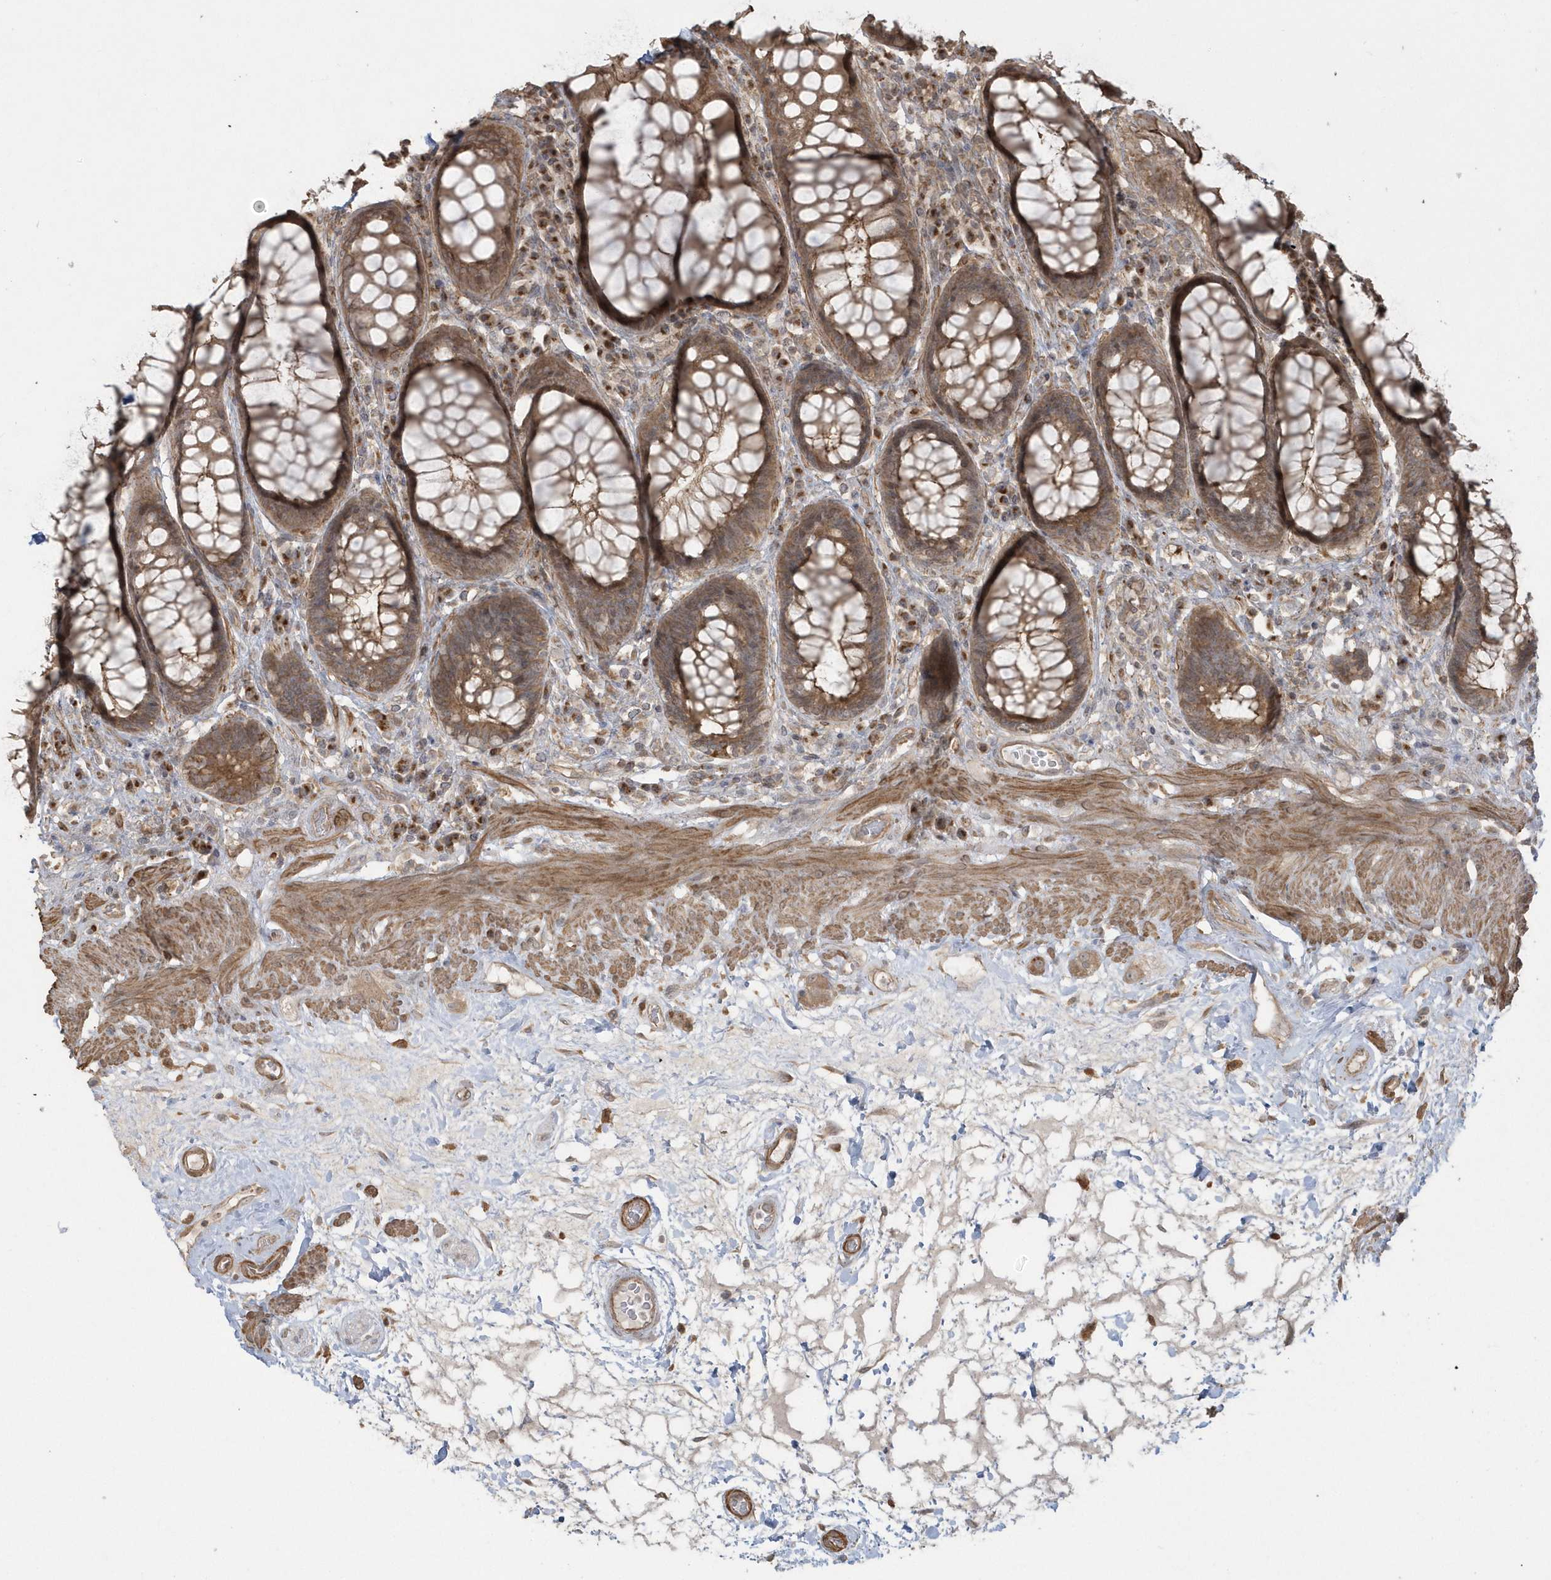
{"staining": {"intensity": "moderate", "quantity": ">75%", "location": "cytoplasmic/membranous"}, "tissue": "rectum", "cell_type": "Glandular cells", "image_type": "normal", "snomed": [{"axis": "morphology", "description": "Normal tissue, NOS"}, {"axis": "topography", "description": "Rectum"}], "caption": "This micrograph reveals immunohistochemistry (IHC) staining of unremarkable rectum, with medium moderate cytoplasmic/membranous positivity in approximately >75% of glandular cells.", "gene": "ARMC8", "patient": {"sex": "male", "age": 64}}